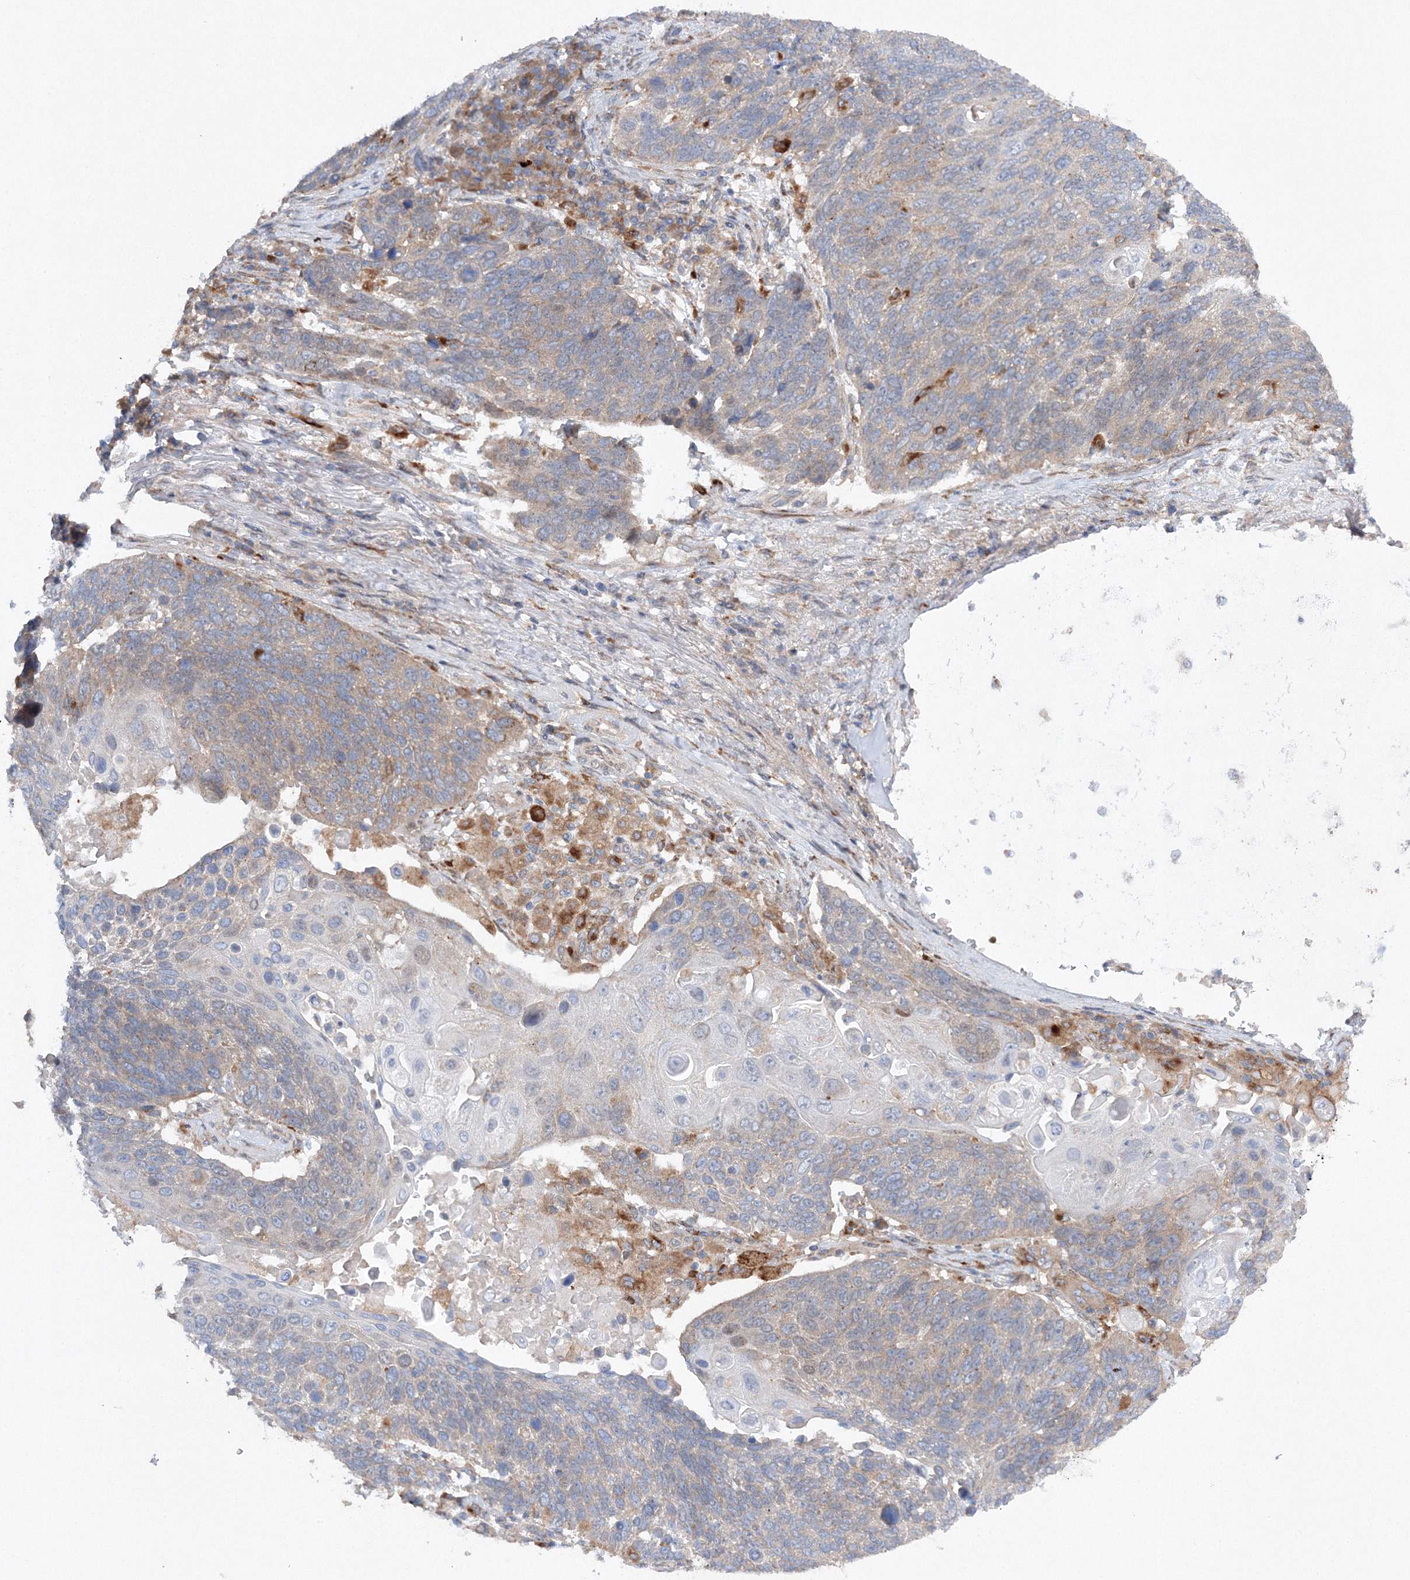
{"staining": {"intensity": "weak", "quantity": "25%-75%", "location": "cytoplasmic/membranous"}, "tissue": "lung cancer", "cell_type": "Tumor cells", "image_type": "cancer", "snomed": [{"axis": "morphology", "description": "Squamous cell carcinoma, NOS"}, {"axis": "topography", "description": "Lung"}], "caption": "Lung cancer stained with DAB (3,3'-diaminobenzidine) IHC shows low levels of weak cytoplasmic/membranous positivity in about 25%-75% of tumor cells.", "gene": "SLC36A1", "patient": {"sex": "male", "age": 66}}